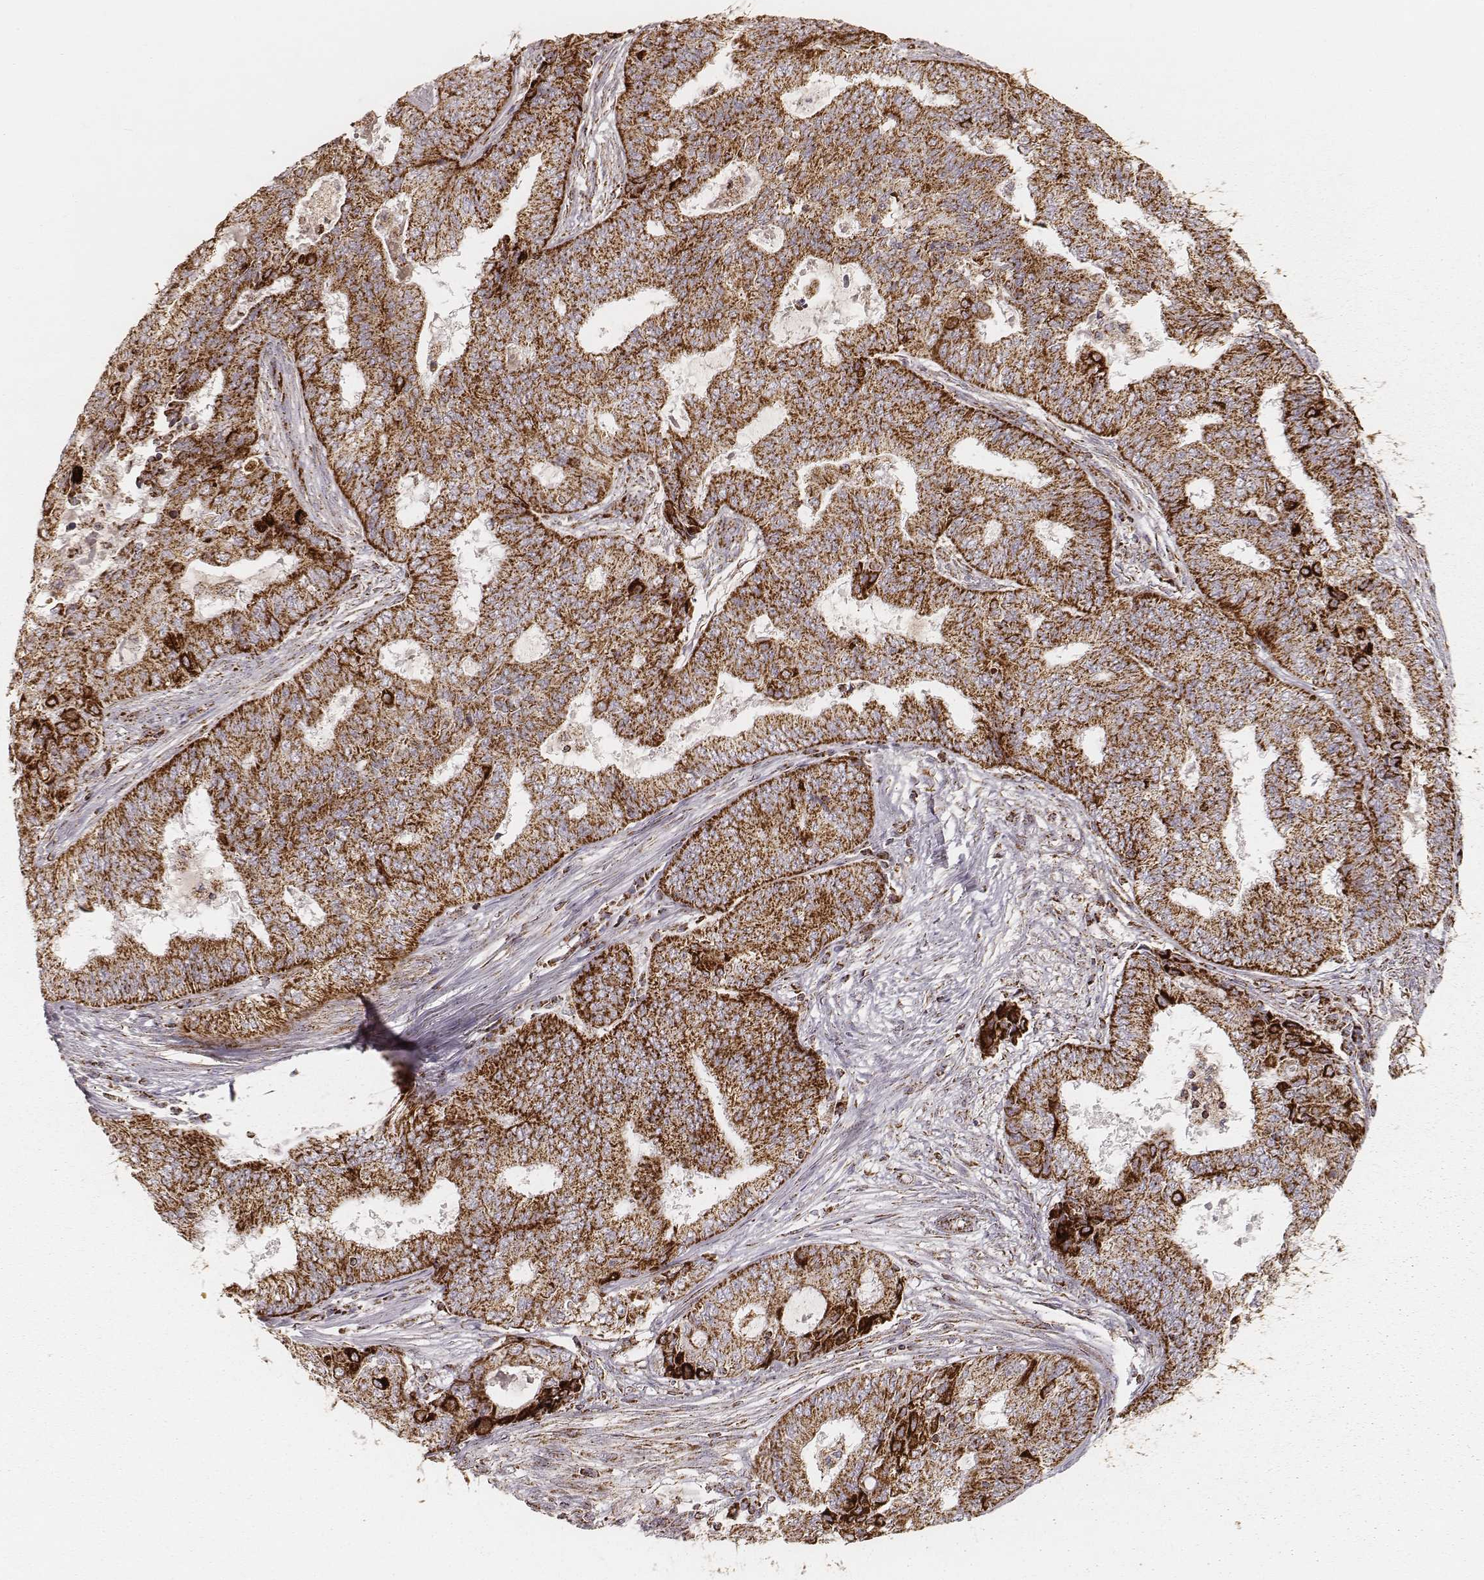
{"staining": {"intensity": "strong", "quantity": ">75%", "location": "cytoplasmic/membranous"}, "tissue": "endometrial cancer", "cell_type": "Tumor cells", "image_type": "cancer", "snomed": [{"axis": "morphology", "description": "Adenocarcinoma, NOS"}, {"axis": "topography", "description": "Endometrium"}], "caption": "Brown immunohistochemical staining in human endometrial adenocarcinoma displays strong cytoplasmic/membranous staining in about >75% of tumor cells. Using DAB (3,3'-diaminobenzidine) (brown) and hematoxylin (blue) stains, captured at high magnification using brightfield microscopy.", "gene": "CS", "patient": {"sex": "female", "age": 62}}